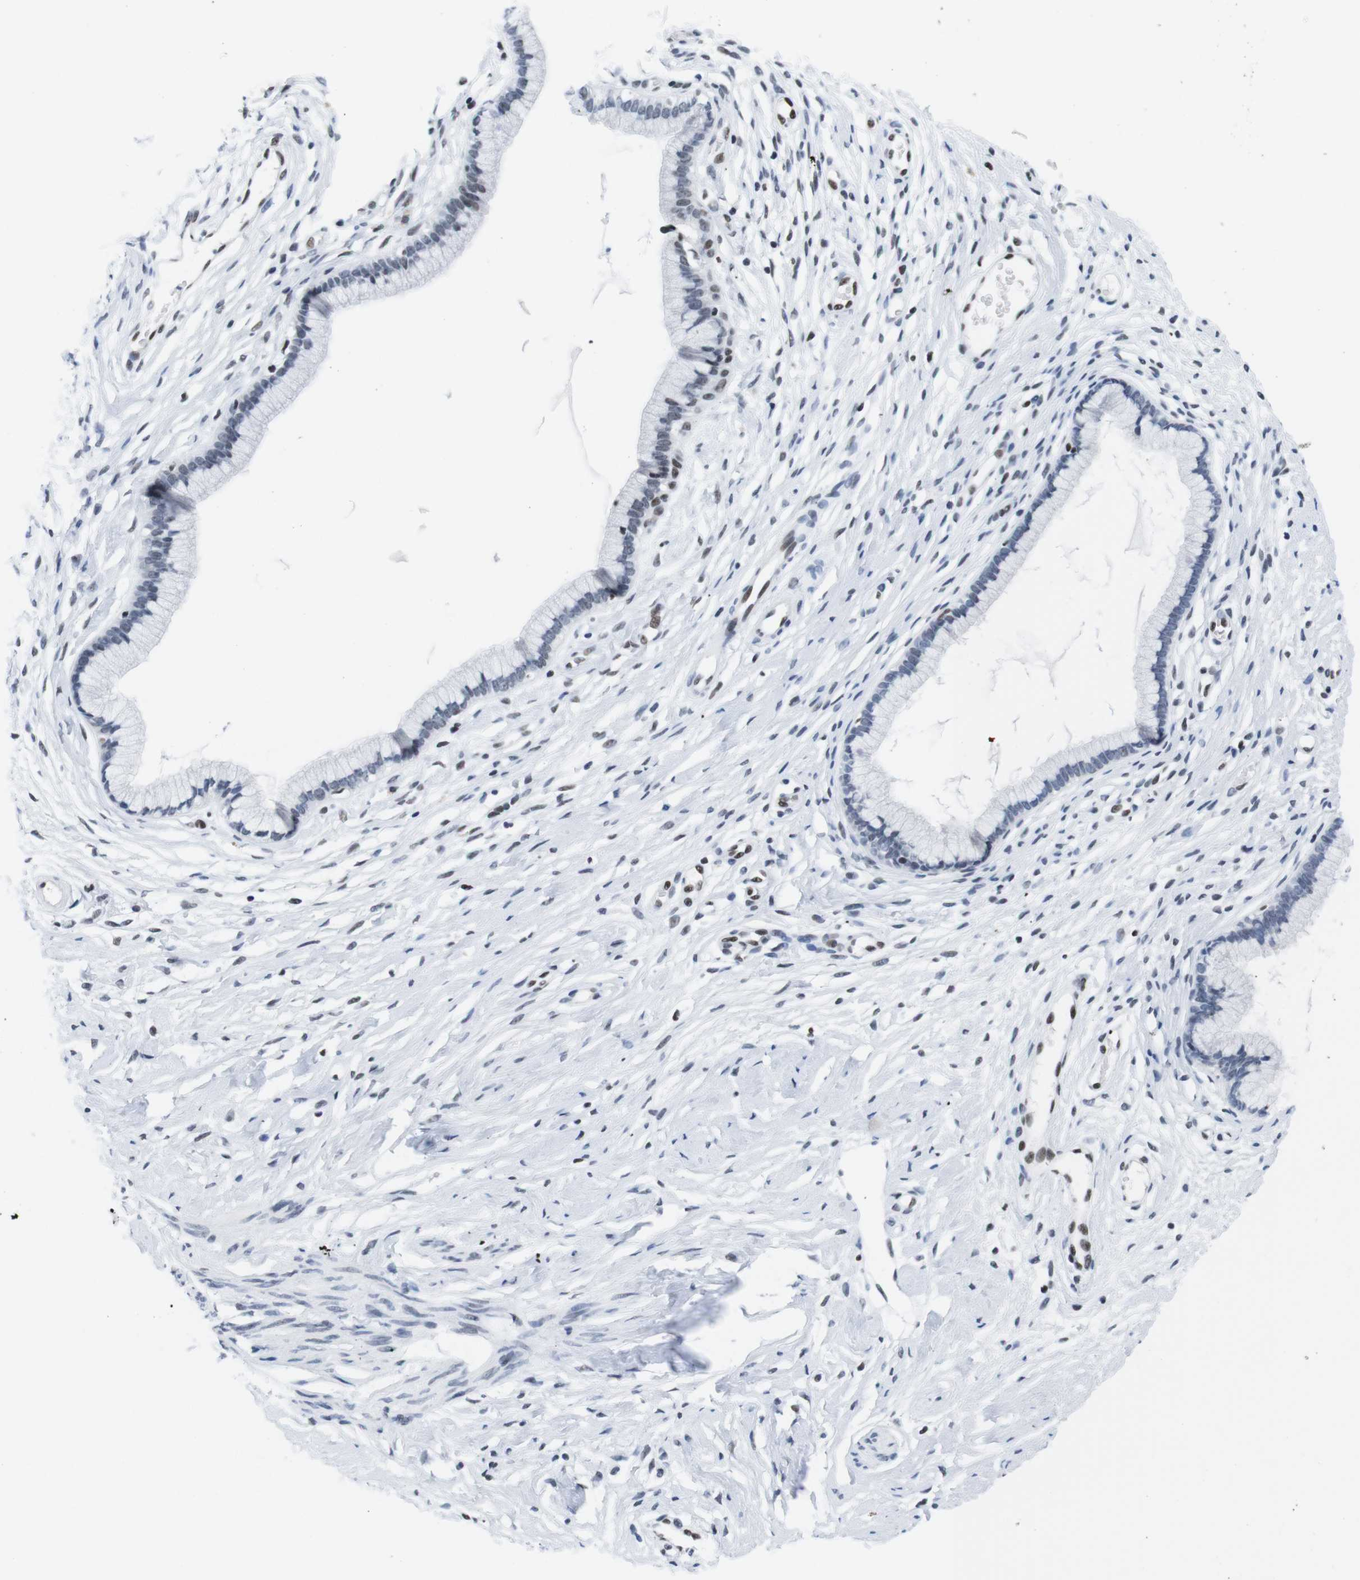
{"staining": {"intensity": "weak", "quantity": "<25%", "location": "nuclear"}, "tissue": "cervix", "cell_type": "Glandular cells", "image_type": "normal", "snomed": [{"axis": "morphology", "description": "Normal tissue, NOS"}, {"axis": "topography", "description": "Cervix"}], "caption": "Immunohistochemistry (IHC) histopathology image of unremarkable human cervix stained for a protein (brown), which demonstrates no positivity in glandular cells. (Brightfield microscopy of DAB IHC at high magnification).", "gene": "IFI16", "patient": {"sex": "female", "age": 65}}